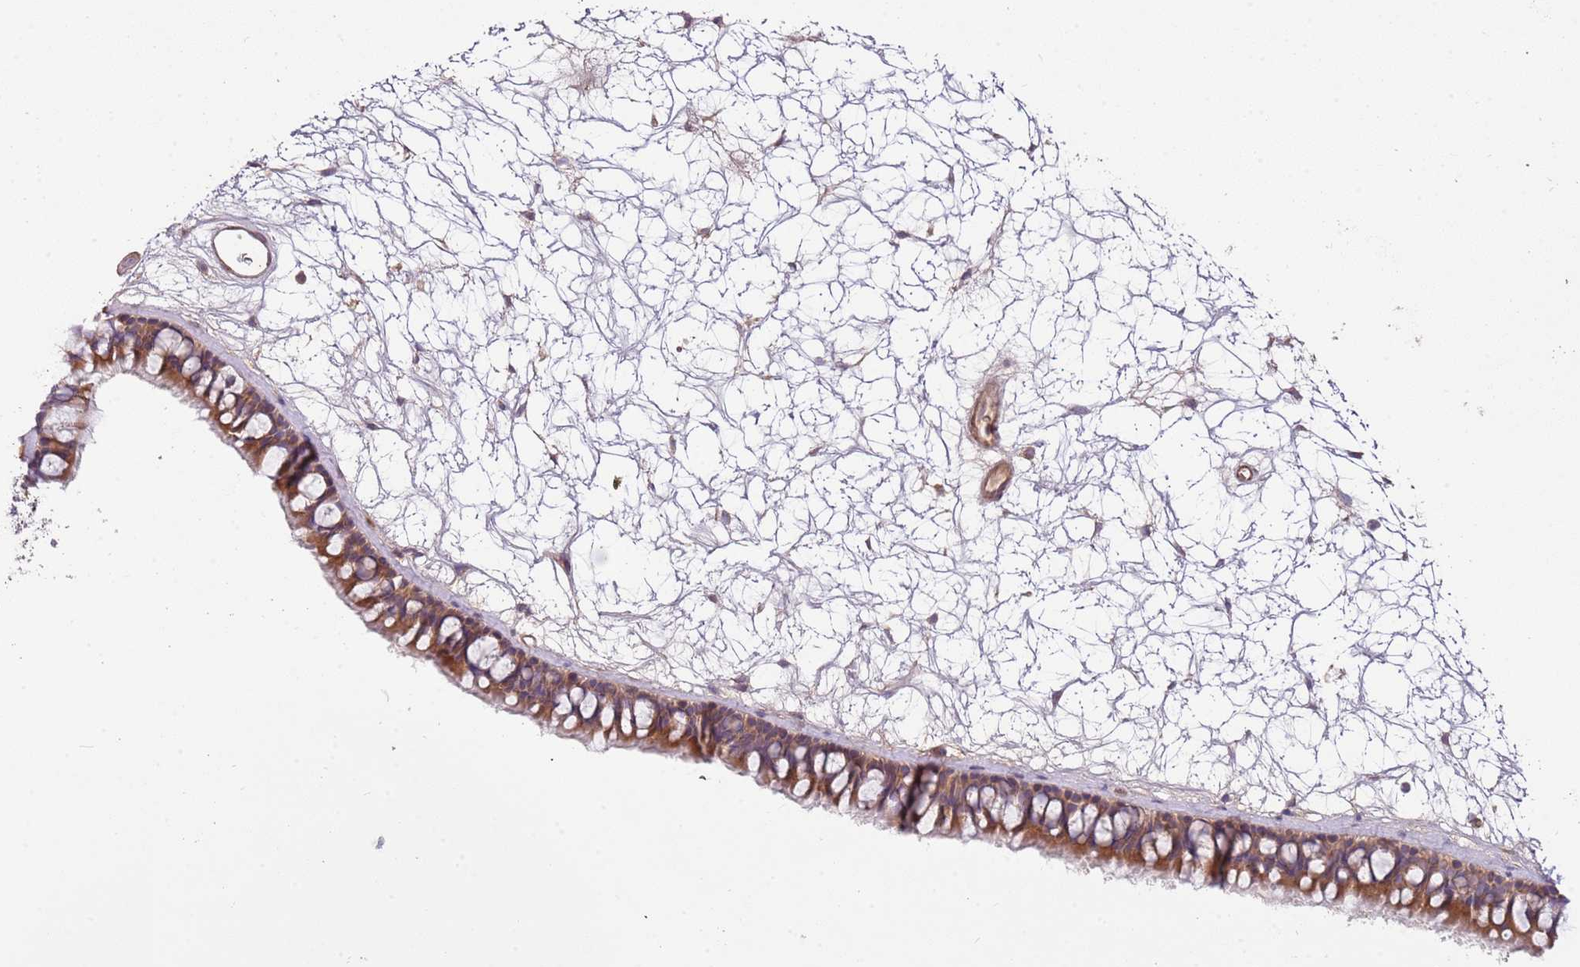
{"staining": {"intensity": "moderate", "quantity": ">75%", "location": "cytoplasmic/membranous"}, "tissue": "nasopharynx", "cell_type": "Respiratory epithelial cells", "image_type": "normal", "snomed": [{"axis": "morphology", "description": "Normal tissue, NOS"}, {"axis": "topography", "description": "Nasopharynx"}], "caption": "Moderate cytoplasmic/membranous positivity is identified in approximately >75% of respiratory epithelial cells in unremarkable nasopharynx.", "gene": "RNF128", "patient": {"sex": "male", "age": 64}}